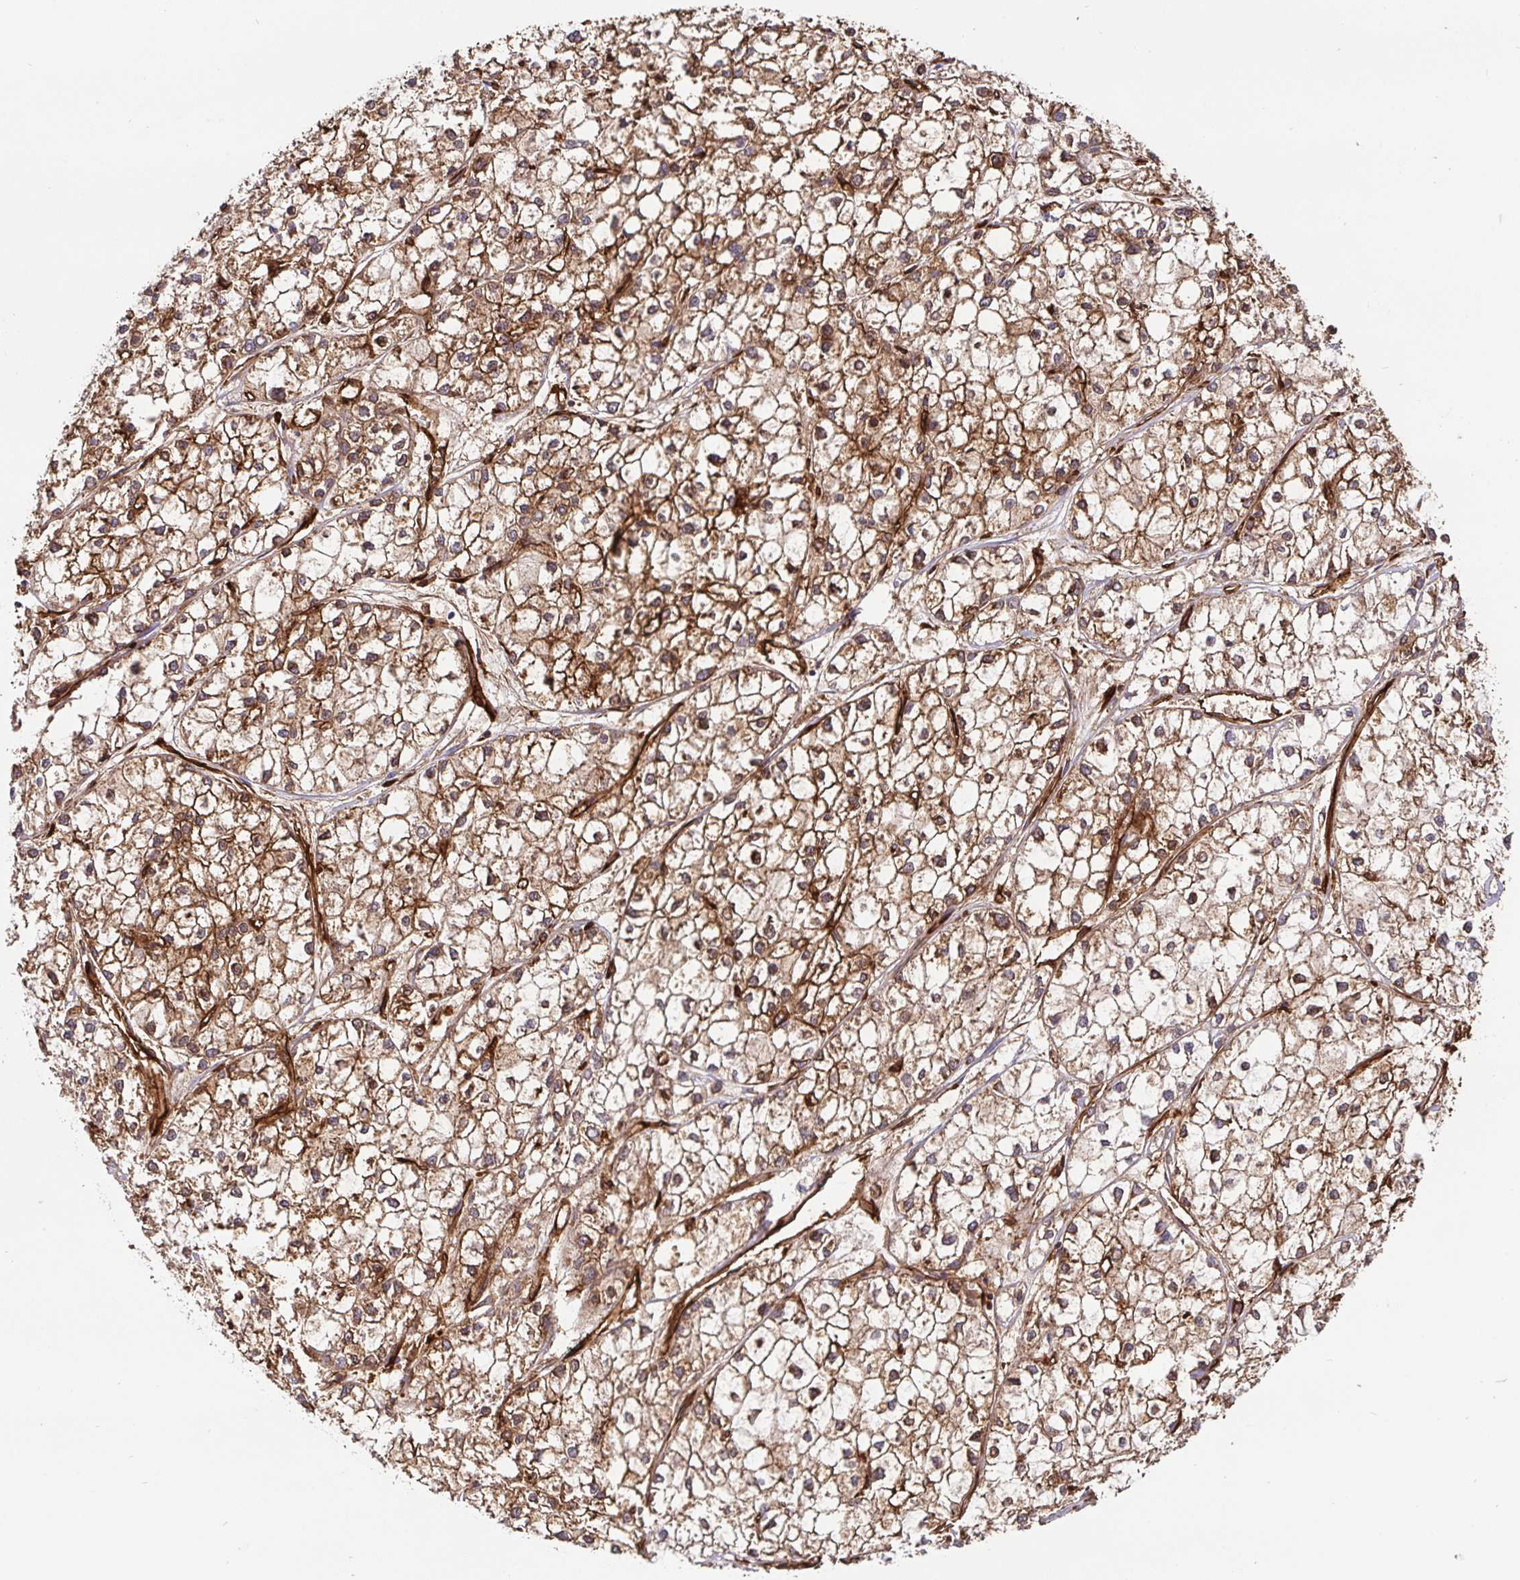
{"staining": {"intensity": "moderate", "quantity": ">75%", "location": "cytoplasmic/membranous"}, "tissue": "liver cancer", "cell_type": "Tumor cells", "image_type": "cancer", "snomed": [{"axis": "morphology", "description": "Carcinoma, Hepatocellular, NOS"}, {"axis": "topography", "description": "Liver"}], "caption": "Human liver cancer stained with a brown dye displays moderate cytoplasmic/membranous positive expression in approximately >75% of tumor cells.", "gene": "ANXA2", "patient": {"sex": "female", "age": 43}}